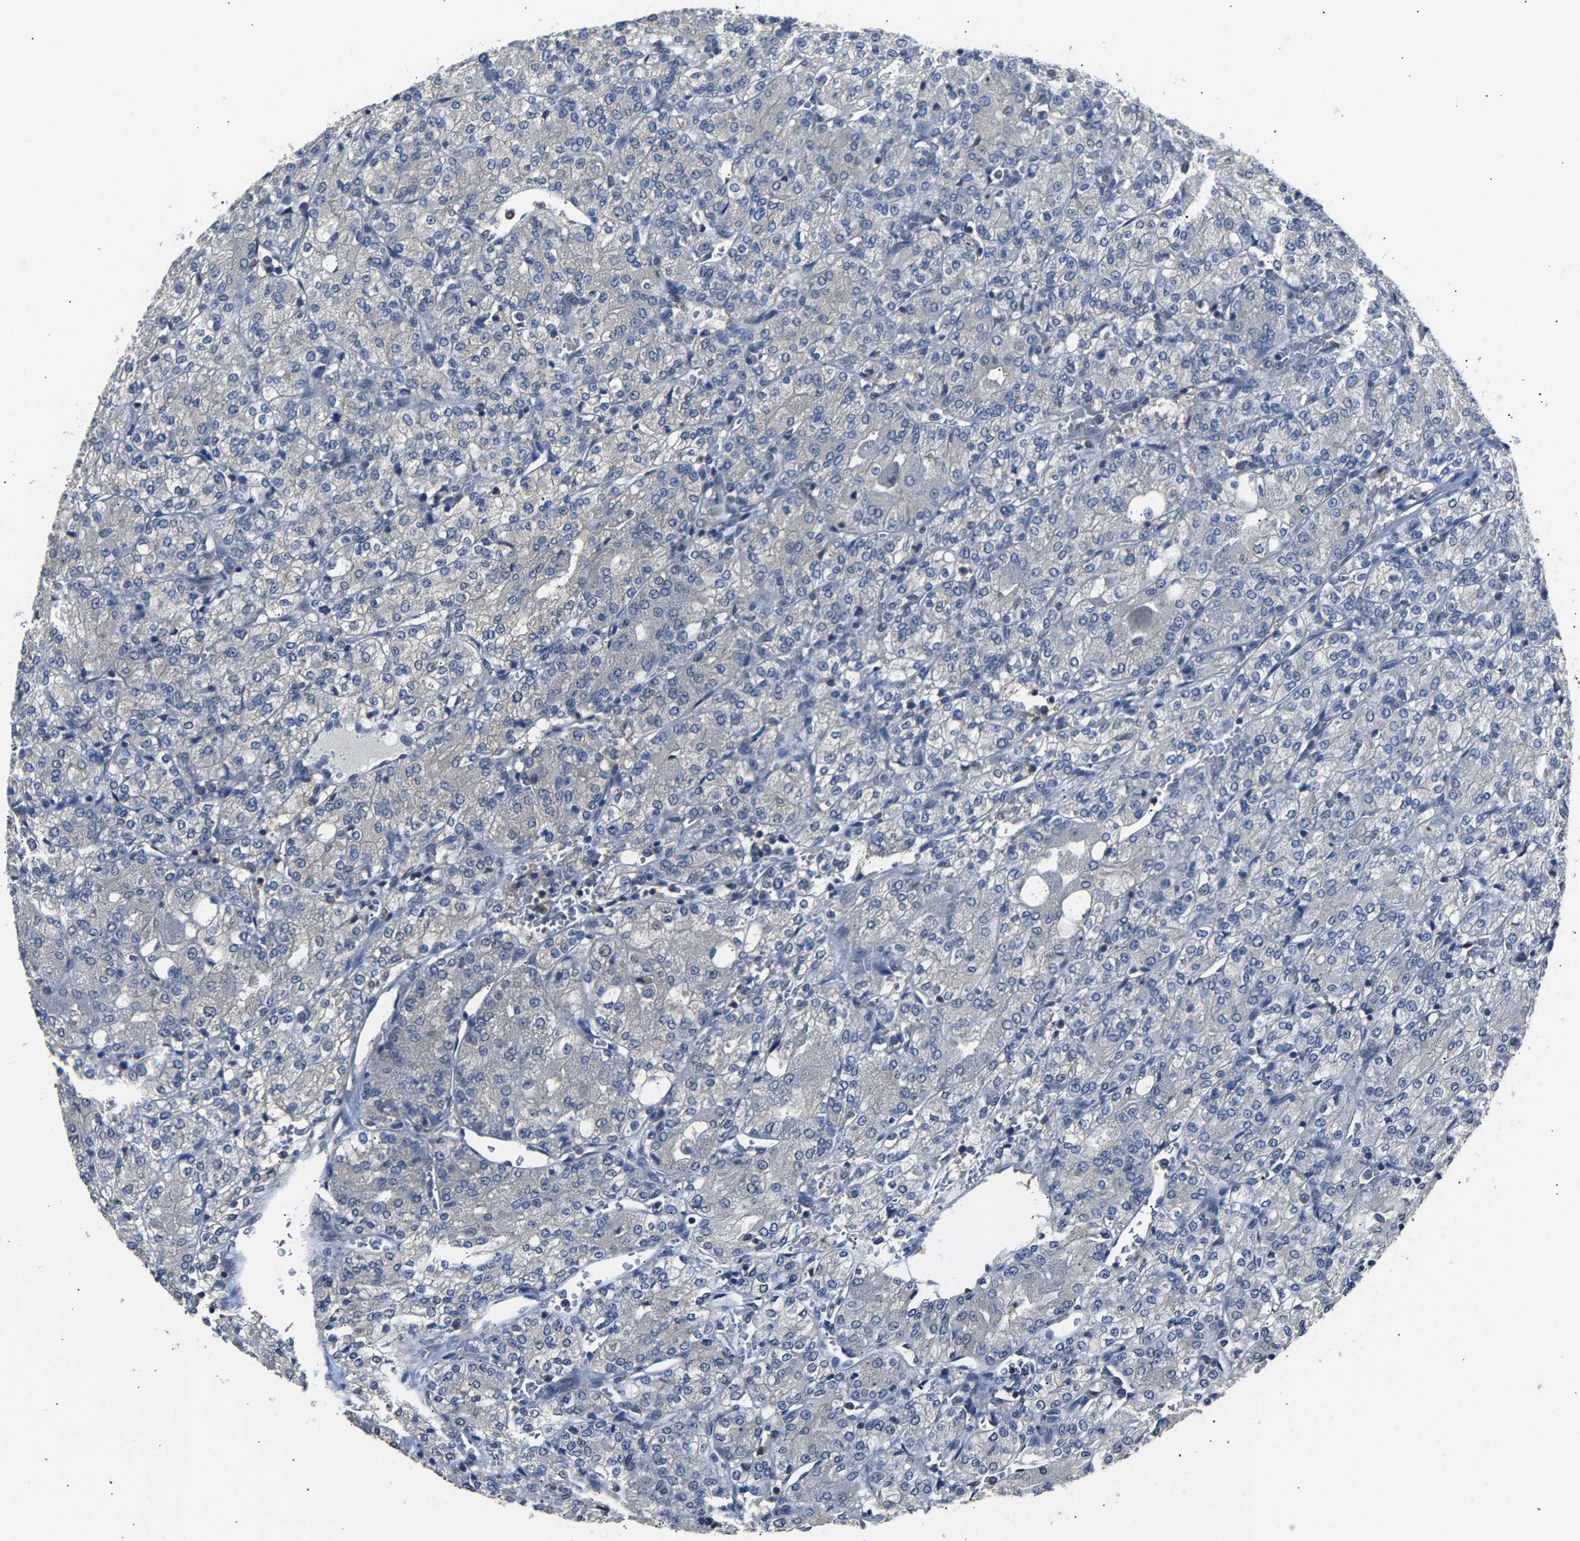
{"staining": {"intensity": "negative", "quantity": "none", "location": "none"}, "tissue": "renal cancer", "cell_type": "Tumor cells", "image_type": "cancer", "snomed": [{"axis": "morphology", "description": "Adenocarcinoma, NOS"}, {"axis": "topography", "description": "Kidney"}], "caption": "Micrograph shows no significant protein positivity in tumor cells of renal cancer (adenocarcinoma).", "gene": "ABCC9", "patient": {"sex": "male", "age": 77}}